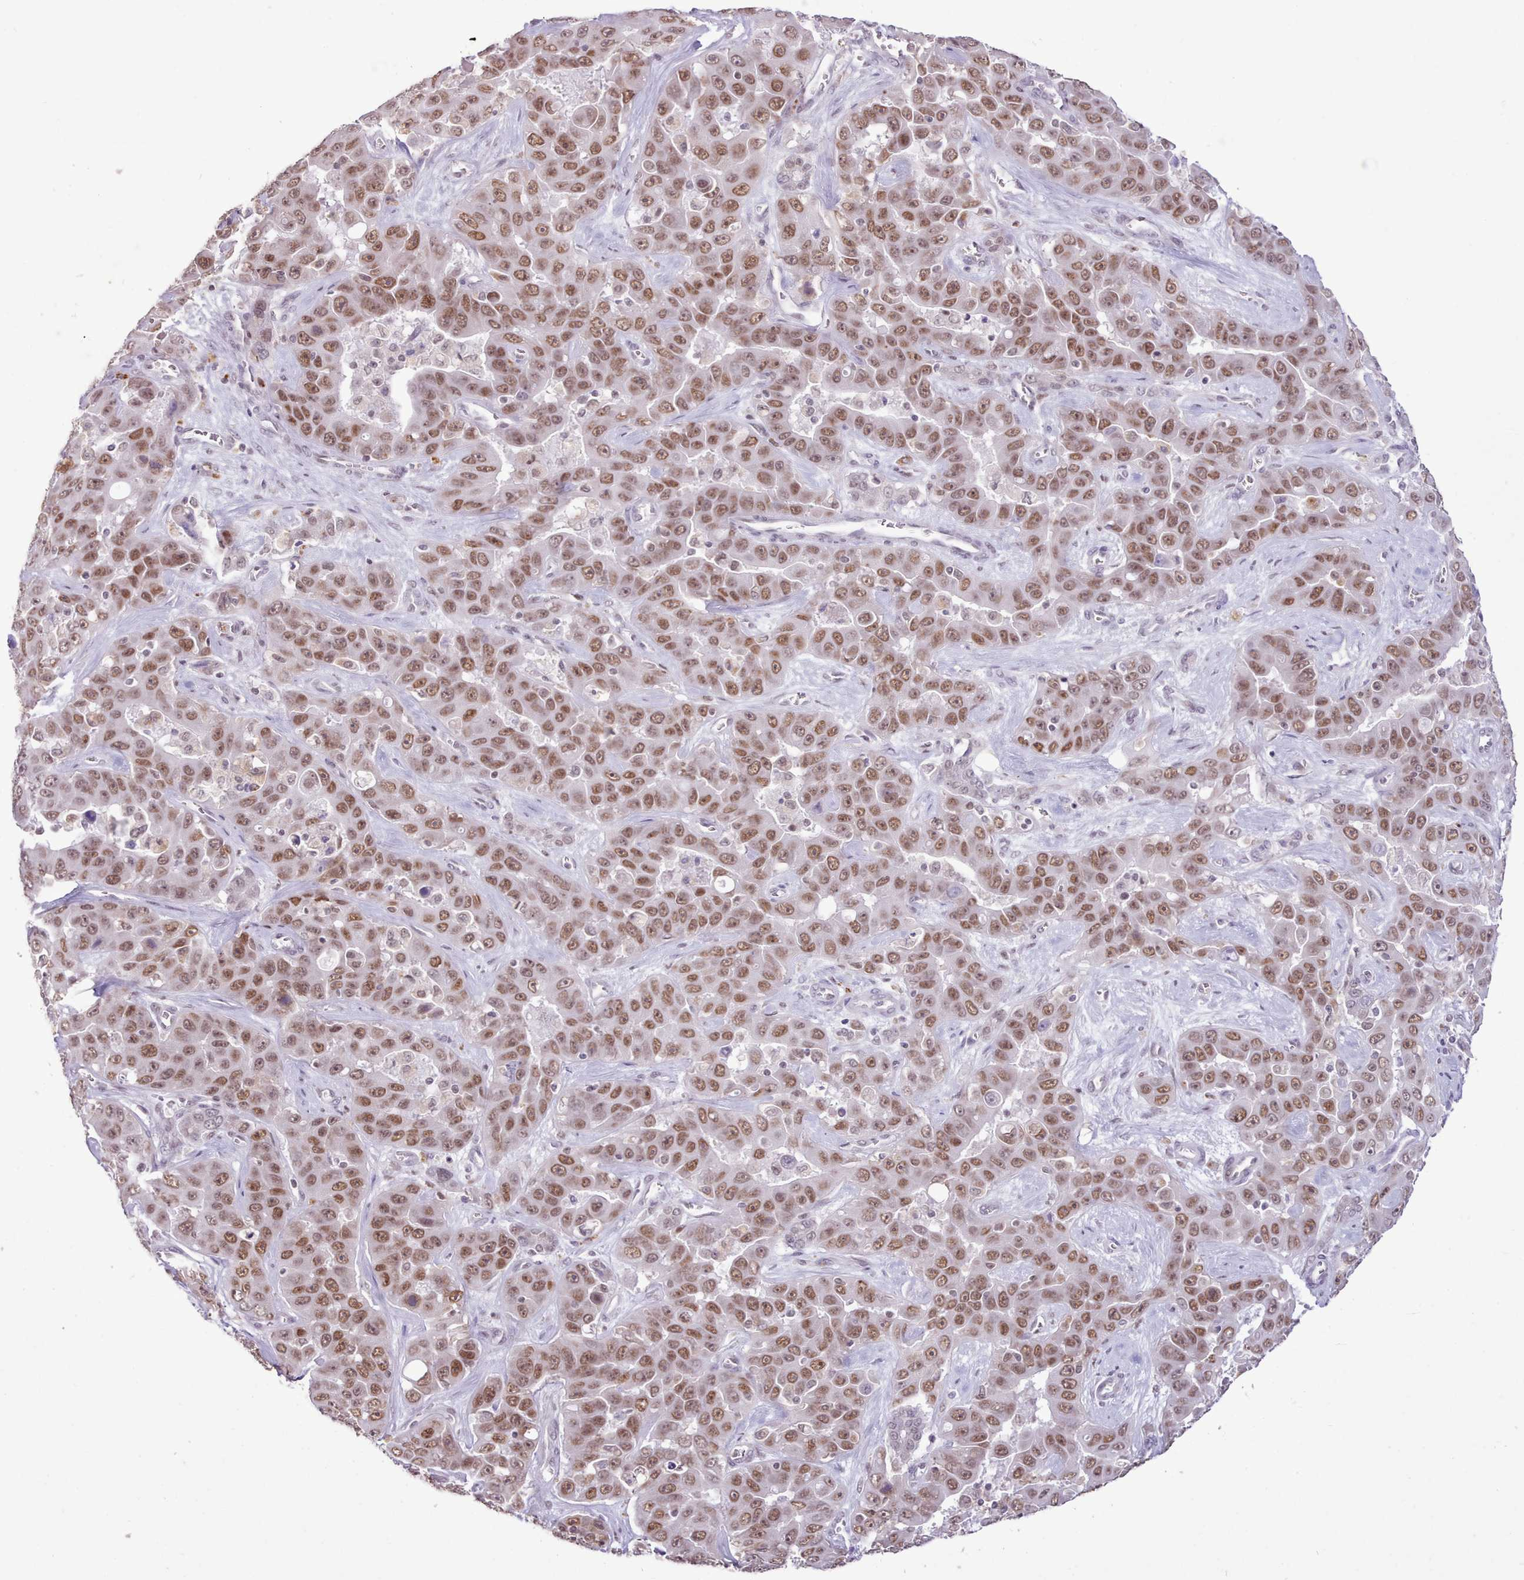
{"staining": {"intensity": "moderate", "quantity": ">75%", "location": "nuclear"}, "tissue": "liver cancer", "cell_type": "Tumor cells", "image_type": "cancer", "snomed": [{"axis": "morphology", "description": "Cholangiocarcinoma"}, {"axis": "topography", "description": "Liver"}], "caption": "High-power microscopy captured an immunohistochemistry (IHC) image of liver cancer, revealing moderate nuclear expression in about >75% of tumor cells.", "gene": "TAF15", "patient": {"sex": "female", "age": 52}}